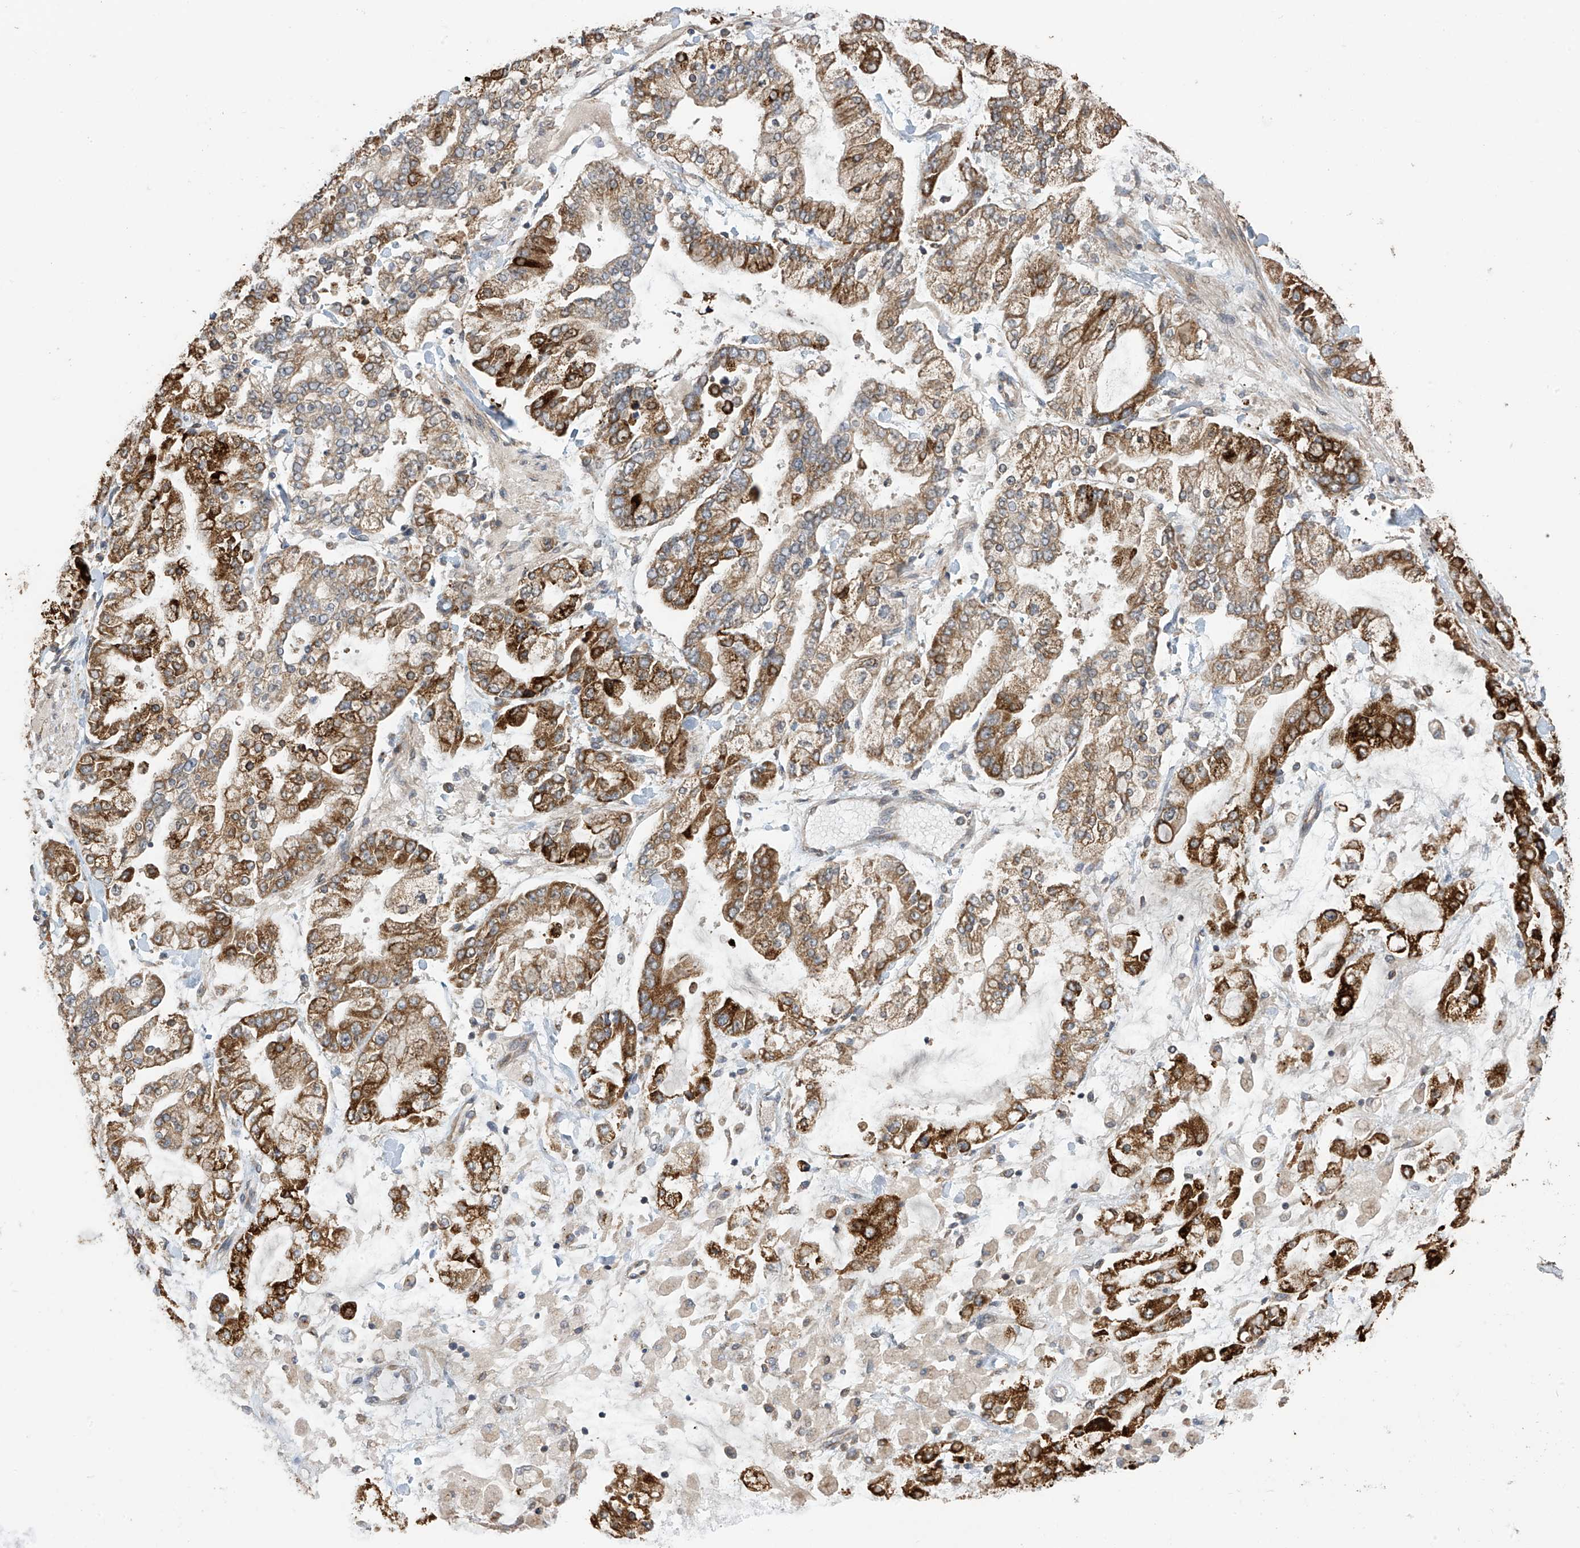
{"staining": {"intensity": "strong", "quantity": ">75%", "location": "cytoplasmic/membranous"}, "tissue": "stomach cancer", "cell_type": "Tumor cells", "image_type": "cancer", "snomed": [{"axis": "morphology", "description": "Normal tissue, NOS"}, {"axis": "morphology", "description": "Adenocarcinoma, NOS"}, {"axis": "topography", "description": "Stomach, upper"}, {"axis": "topography", "description": "Stomach"}], "caption": "This photomicrograph exhibits stomach cancer (adenocarcinoma) stained with IHC to label a protein in brown. The cytoplasmic/membranous of tumor cells show strong positivity for the protein. Nuclei are counter-stained blue.", "gene": "PNPT1", "patient": {"sex": "male", "age": 76}}